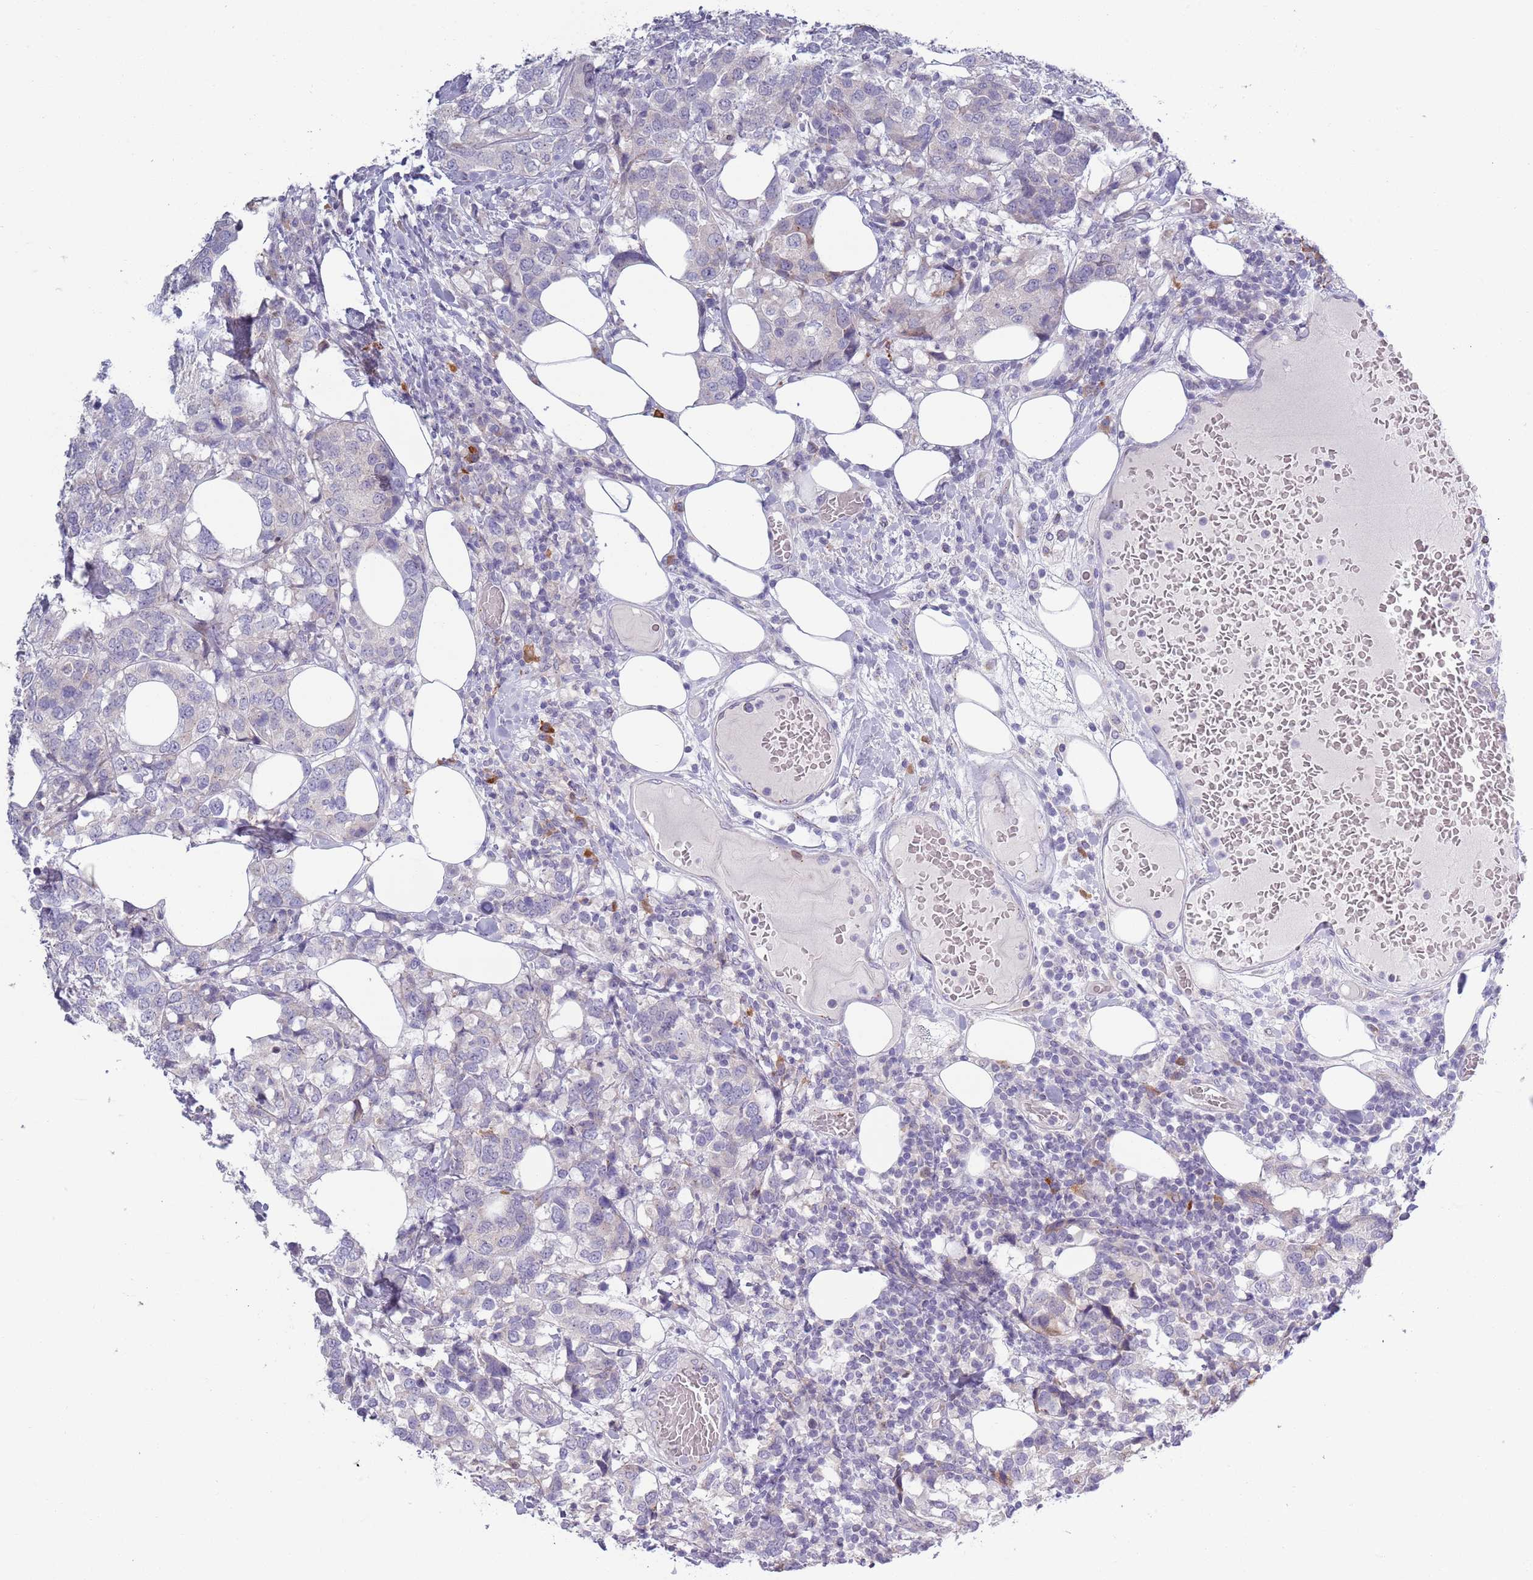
{"staining": {"intensity": "negative", "quantity": "none", "location": "none"}, "tissue": "breast cancer", "cell_type": "Tumor cells", "image_type": "cancer", "snomed": [{"axis": "morphology", "description": "Lobular carcinoma"}, {"axis": "topography", "description": "Breast"}], "caption": "Tumor cells are negative for brown protein staining in breast cancer (lobular carcinoma).", "gene": "LTB", "patient": {"sex": "female", "age": 59}}